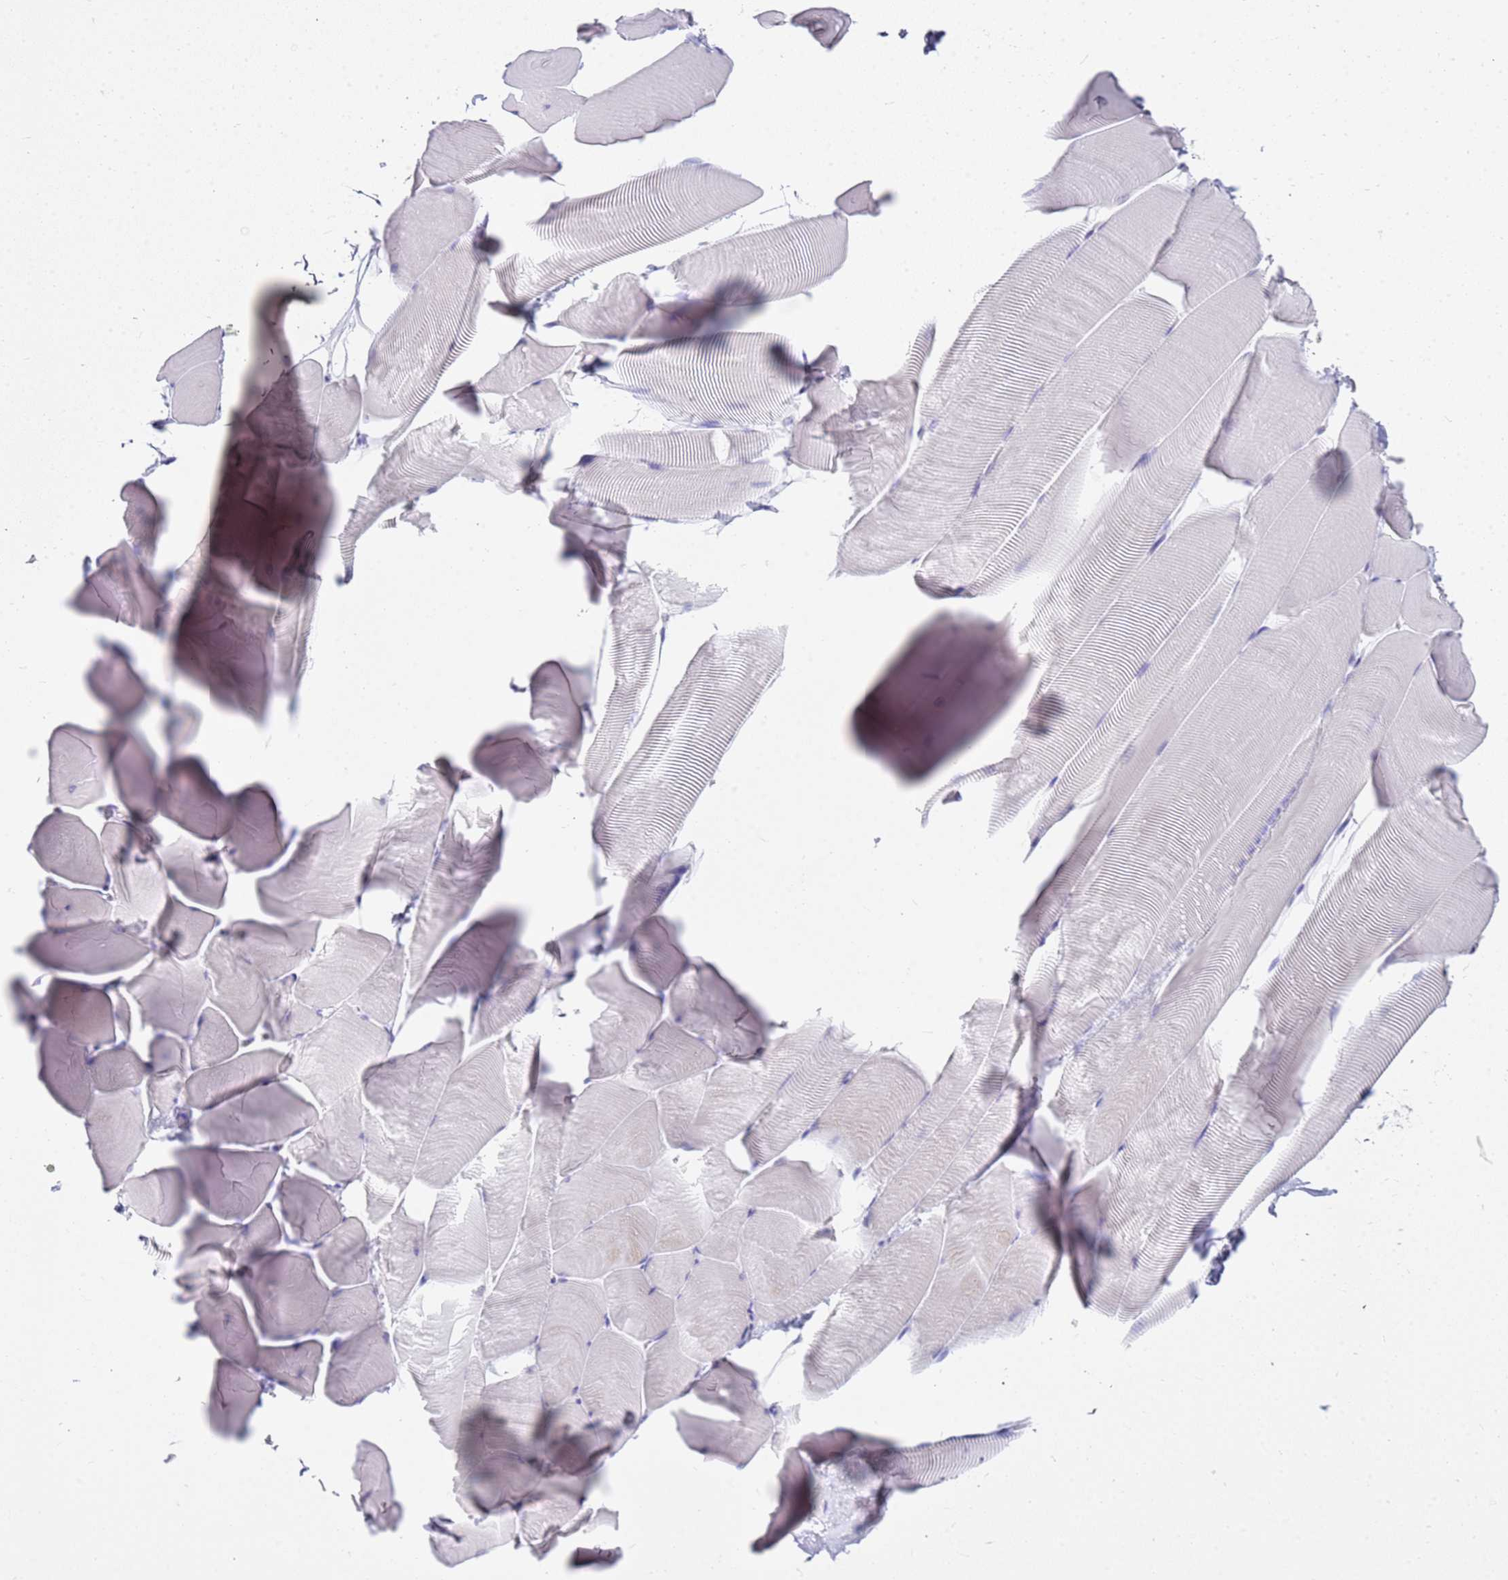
{"staining": {"intensity": "negative", "quantity": "none", "location": "none"}, "tissue": "skeletal muscle", "cell_type": "Myocytes", "image_type": "normal", "snomed": [{"axis": "morphology", "description": "Normal tissue, NOS"}, {"axis": "topography", "description": "Skeletal muscle"}], "caption": "Immunohistochemistry histopathology image of normal human skeletal muscle stained for a protein (brown), which exhibits no expression in myocytes. The staining was performed using DAB (3,3'-diaminobenzidine) to visualize the protein expression in brown, while the nuclei were stained in blue with hematoxylin (Magnification: 20x).", "gene": "CSTA", "patient": {"sex": "male", "age": 25}}